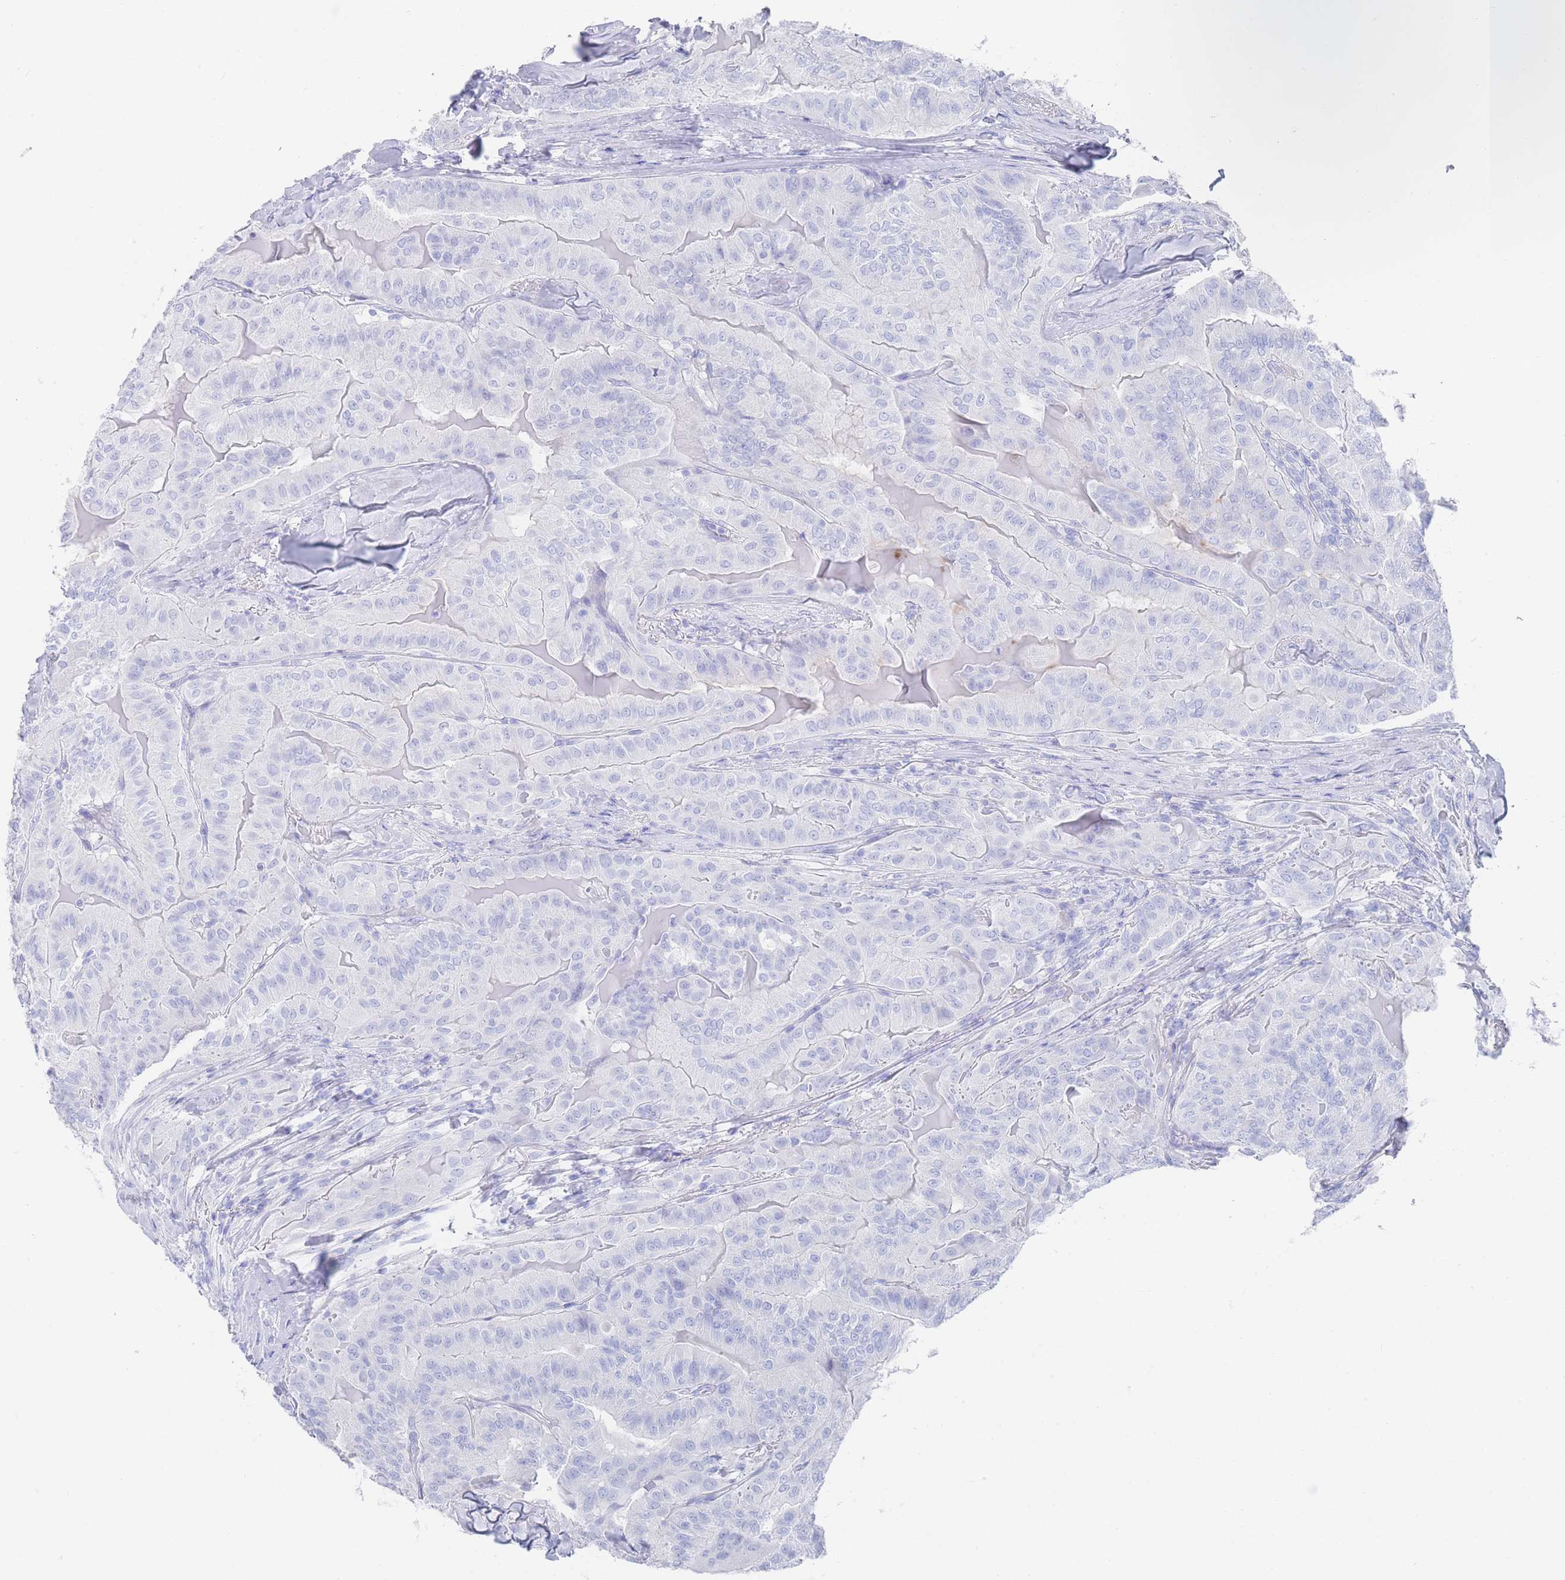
{"staining": {"intensity": "negative", "quantity": "none", "location": "none"}, "tissue": "thyroid cancer", "cell_type": "Tumor cells", "image_type": "cancer", "snomed": [{"axis": "morphology", "description": "Papillary adenocarcinoma, NOS"}, {"axis": "topography", "description": "Thyroid gland"}], "caption": "There is no significant expression in tumor cells of papillary adenocarcinoma (thyroid). Nuclei are stained in blue.", "gene": "LRRC37A", "patient": {"sex": "female", "age": 68}}